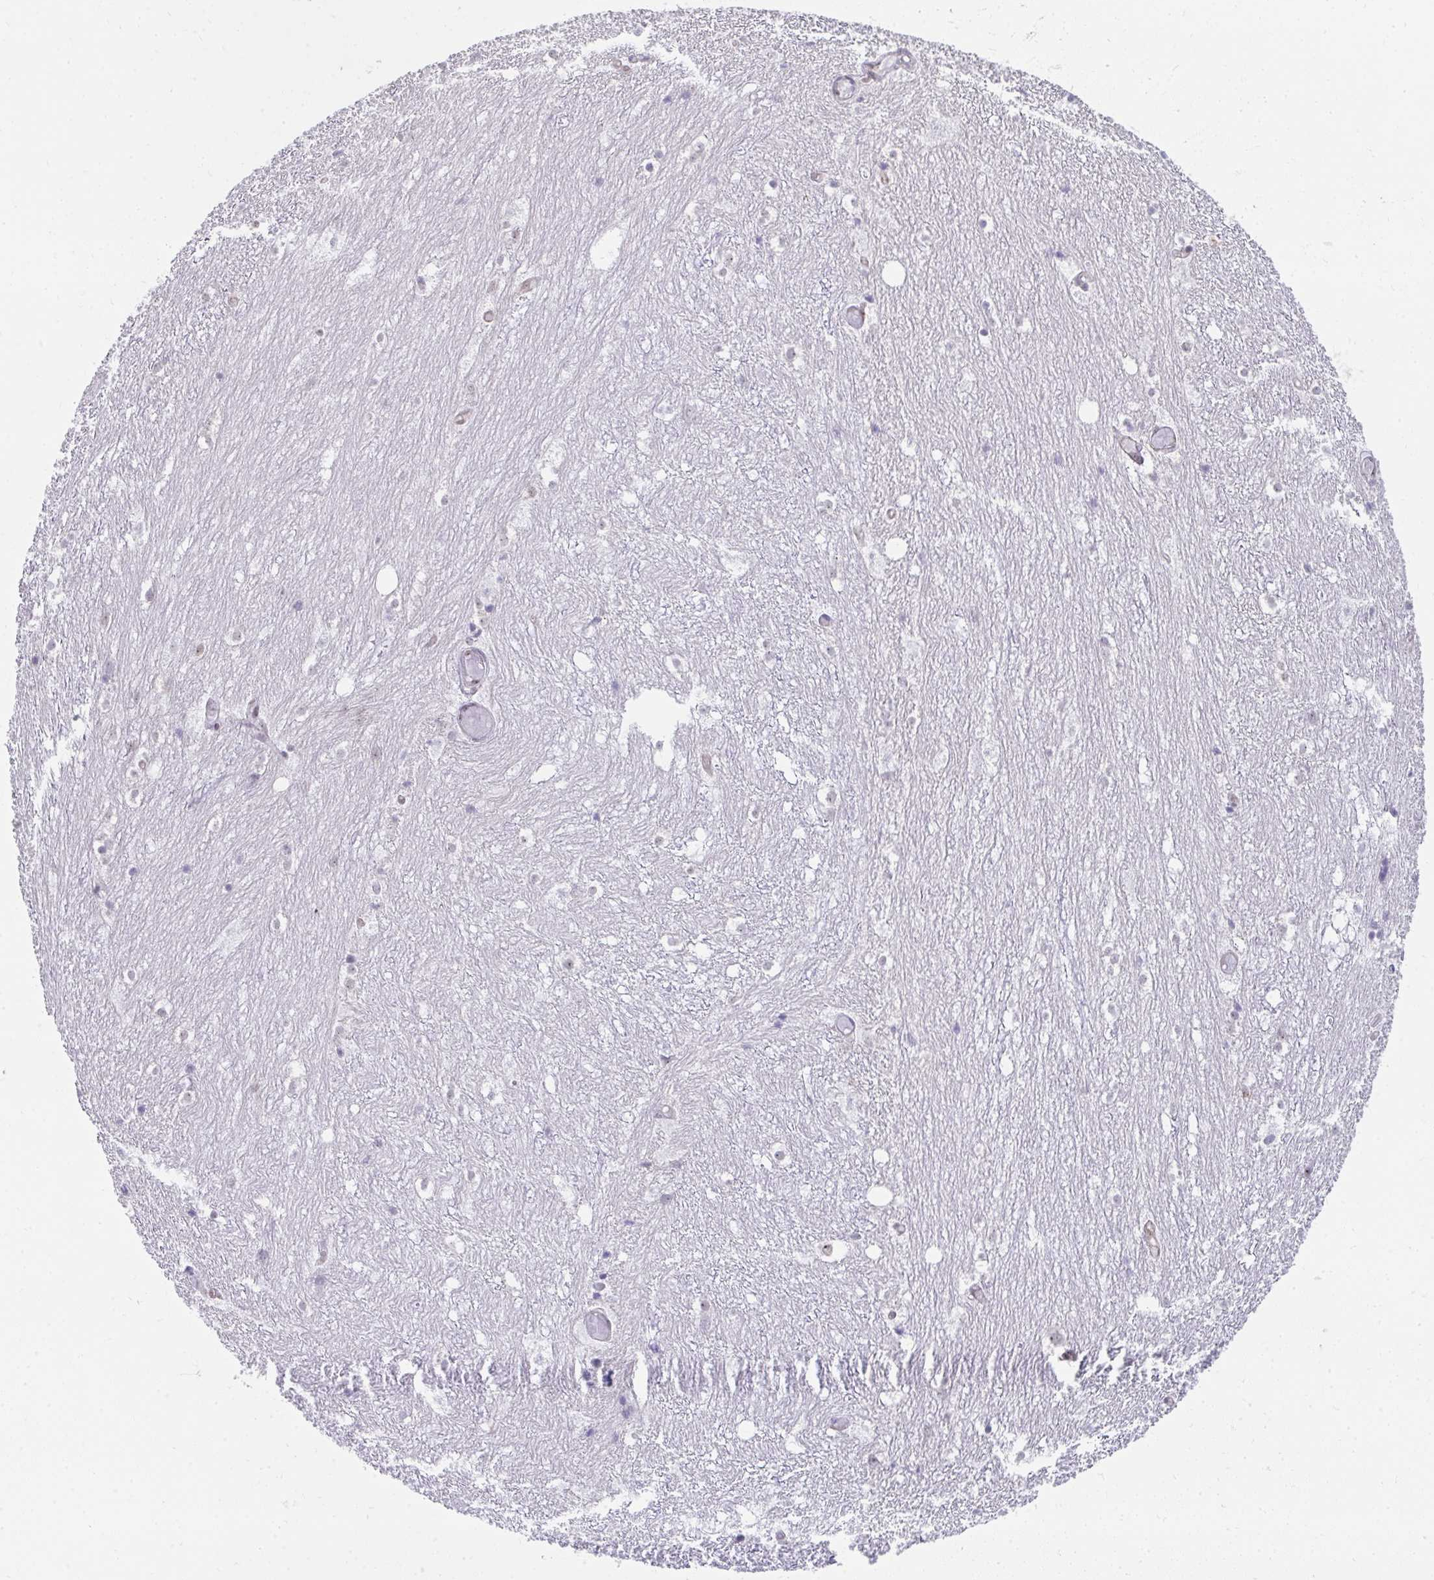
{"staining": {"intensity": "moderate", "quantity": "<25%", "location": "nuclear"}, "tissue": "hippocampus", "cell_type": "Glial cells", "image_type": "normal", "snomed": [{"axis": "morphology", "description": "Normal tissue, NOS"}, {"axis": "topography", "description": "Hippocampus"}], "caption": "Approximately <25% of glial cells in unremarkable hippocampus display moderate nuclear protein expression as visualized by brown immunohistochemical staining.", "gene": "HIRA", "patient": {"sex": "female", "age": 52}}